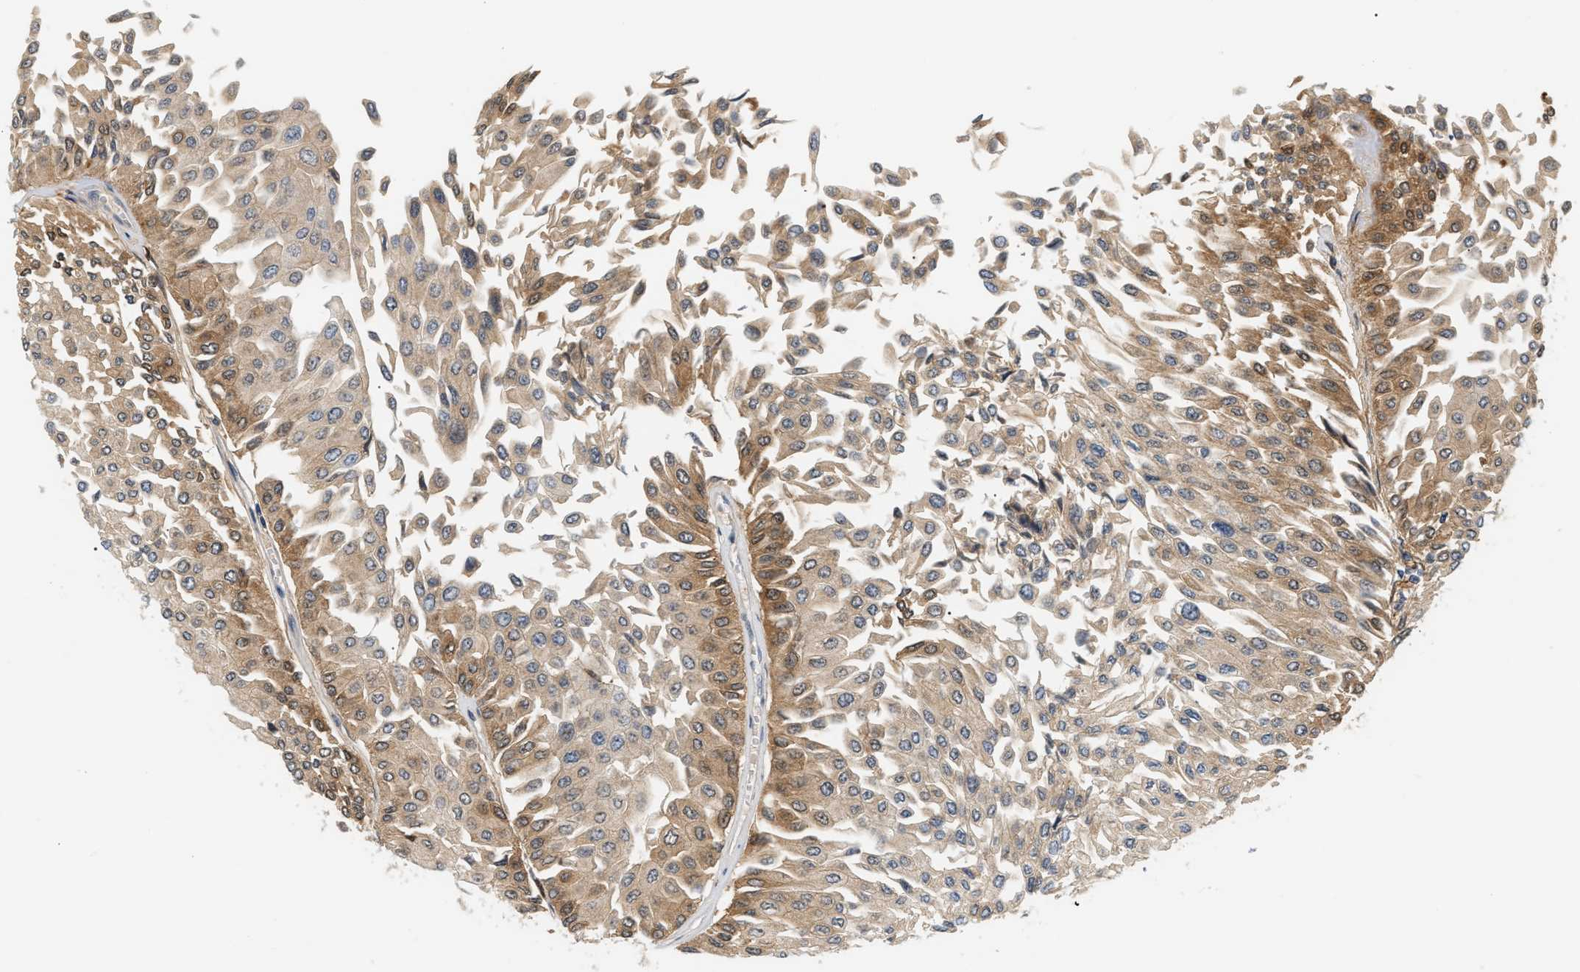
{"staining": {"intensity": "moderate", "quantity": ">75%", "location": "cytoplasmic/membranous"}, "tissue": "urothelial cancer", "cell_type": "Tumor cells", "image_type": "cancer", "snomed": [{"axis": "morphology", "description": "Urothelial carcinoma, Low grade"}, {"axis": "topography", "description": "Urinary bladder"}], "caption": "IHC (DAB) staining of low-grade urothelial carcinoma exhibits moderate cytoplasmic/membranous protein expression in about >75% of tumor cells. (IHC, brightfield microscopy, high magnification).", "gene": "PYCARD", "patient": {"sex": "male", "age": 67}}